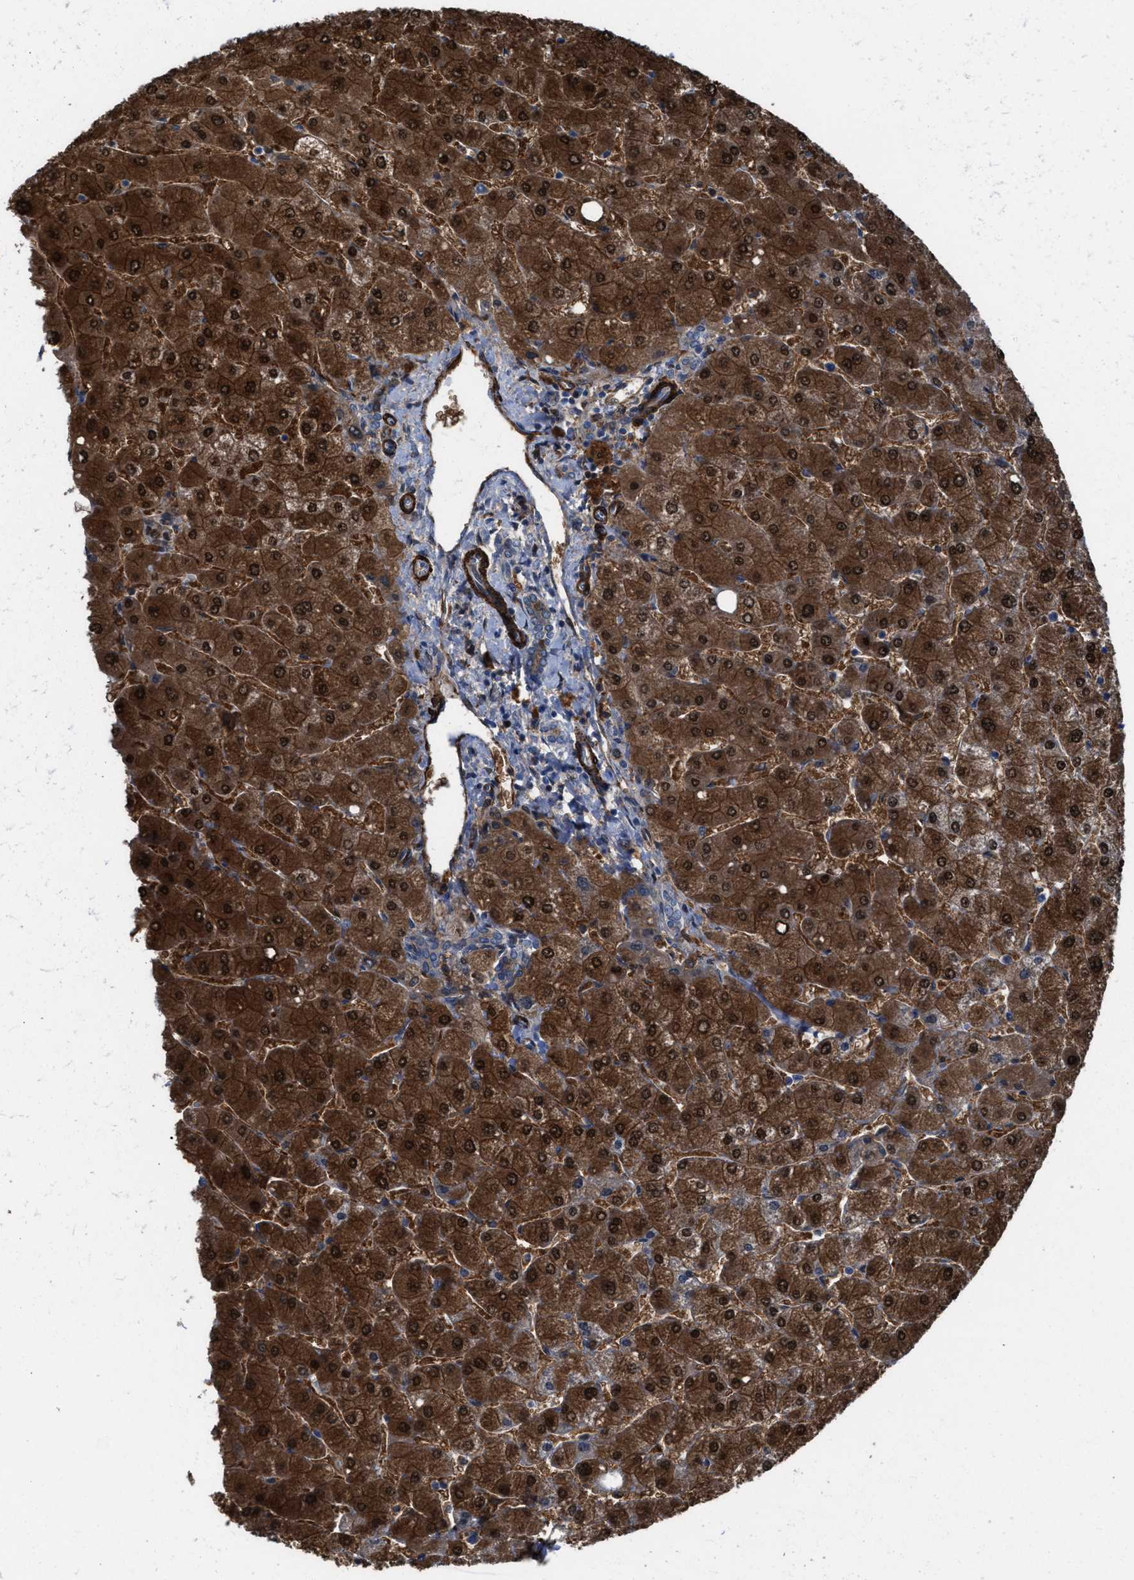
{"staining": {"intensity": "moderate", "quantity": ">75%", "location": "cytoplasmic/membranous"}, "tissue": "liver", "cell_type": "Cholangiocytes", "image_type": "normal", "snomed": [{"axis": "morphology", "description": "Normal tissue, NOS"}, {"axis": "topography", "description": "Liver"}], "caption": "Liver stained with immunohistochemistry exhibits moderate cytoplasmic/membranous expression in about >75% of cholangiocytes.", "gene": "NQO2", "patient": {"sex": "male", "age": 55}}